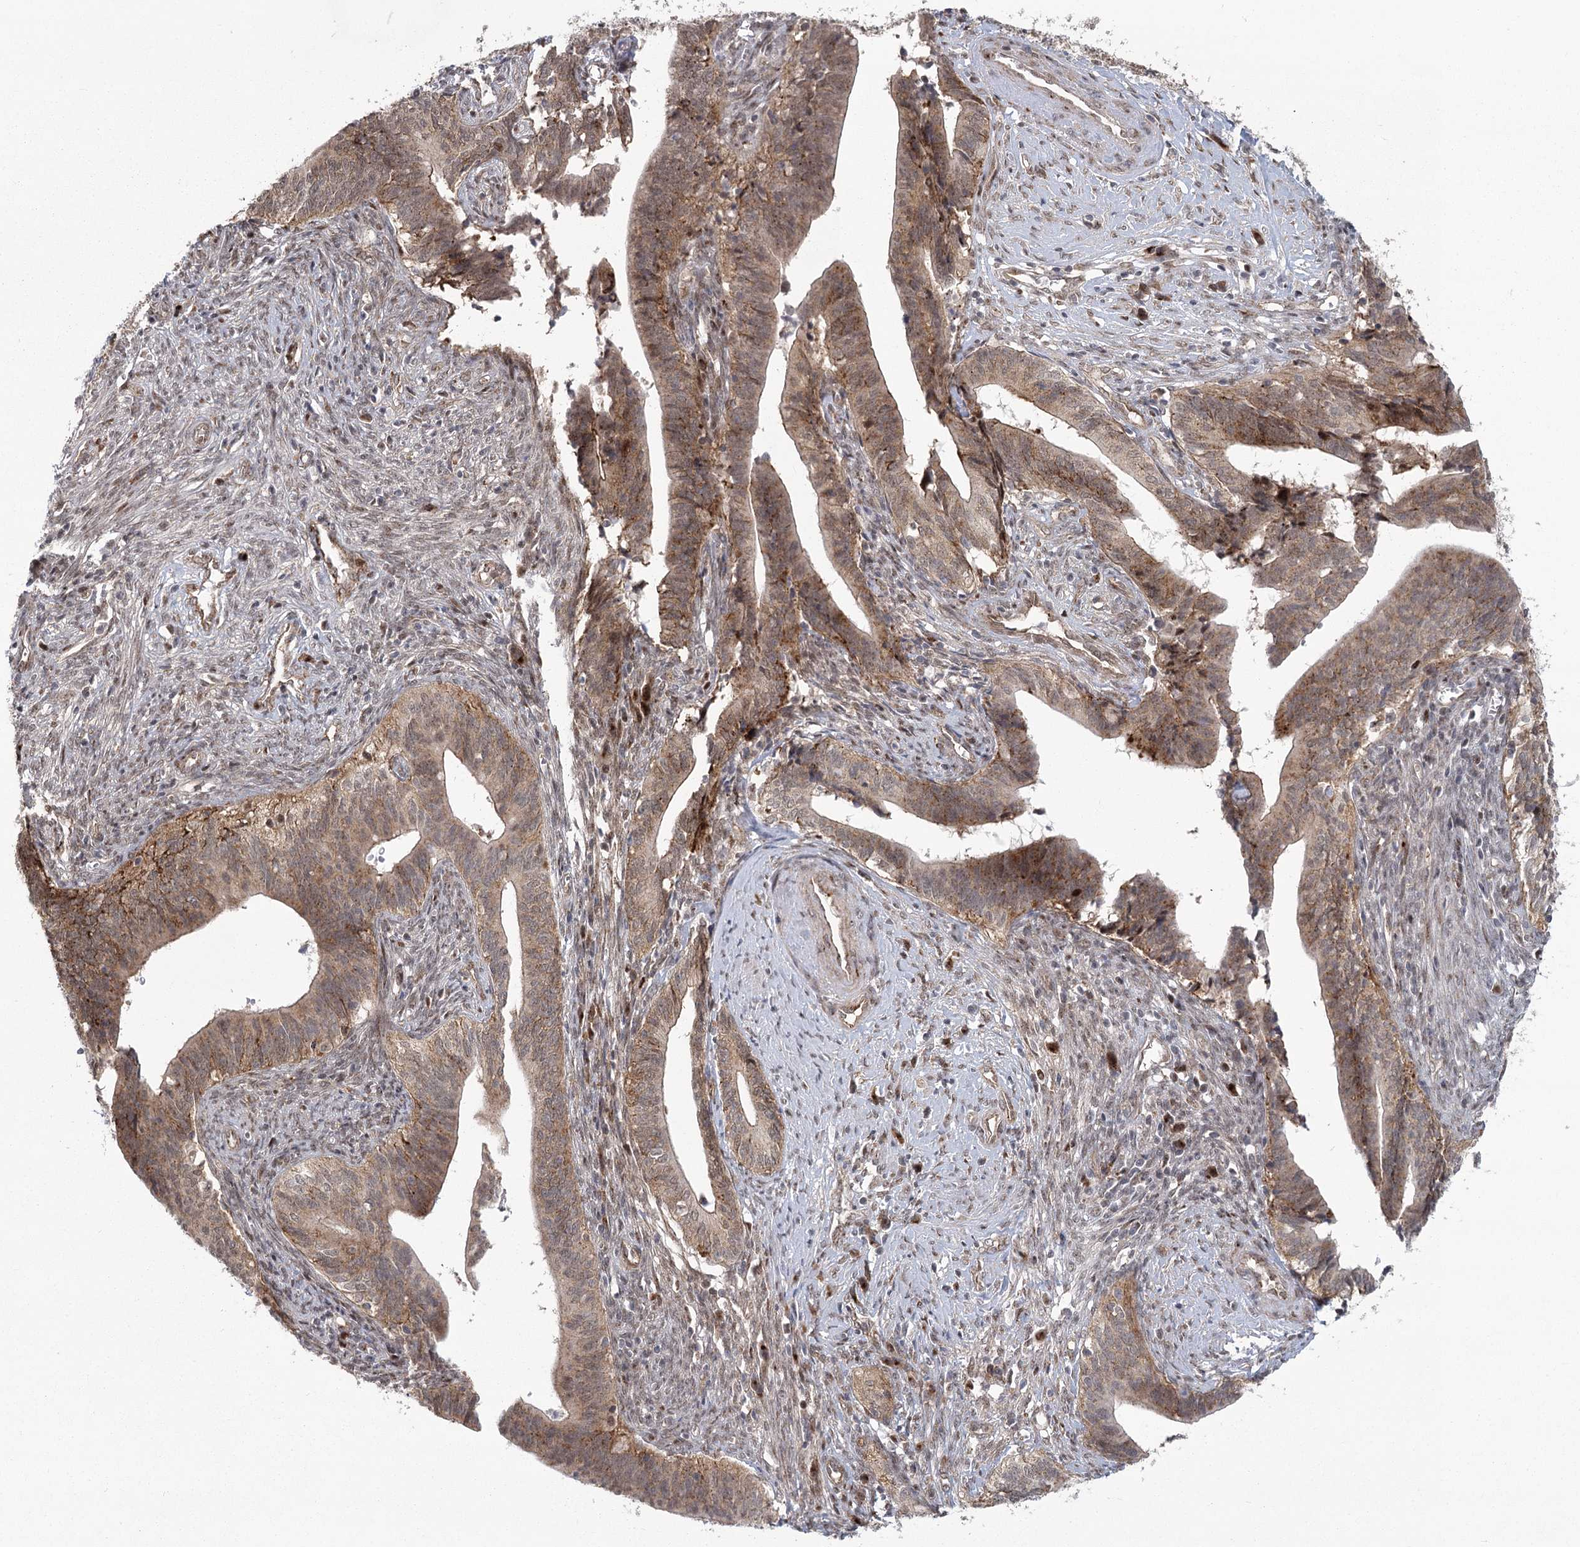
{"staining": {"intensity": "moderate", "quantity": ">75%", "location": "cytoplasmic/membranous"}, "tissue": "cervical cancer", "cell_type": "Tumor cells", "image_type": "cancer", "snomed": [{"axis": "morphology", "description": "Adenocarcinoma, NOS"}, {"axis": "topography", "description": "Cervix"}], "caption": "High-magnification brightfield microscopy of cervical adenocarcinoma stained with DAB (3,3'-diaminobenzidine) (brown) and counterstained with hematoxylin (blue). tumor cells exhibit moderate cytoplasmic/membranous expression is present in approximately>75% of cells.", "gene": "PARM1", "patient": {"sex": "female", "age": 44}}